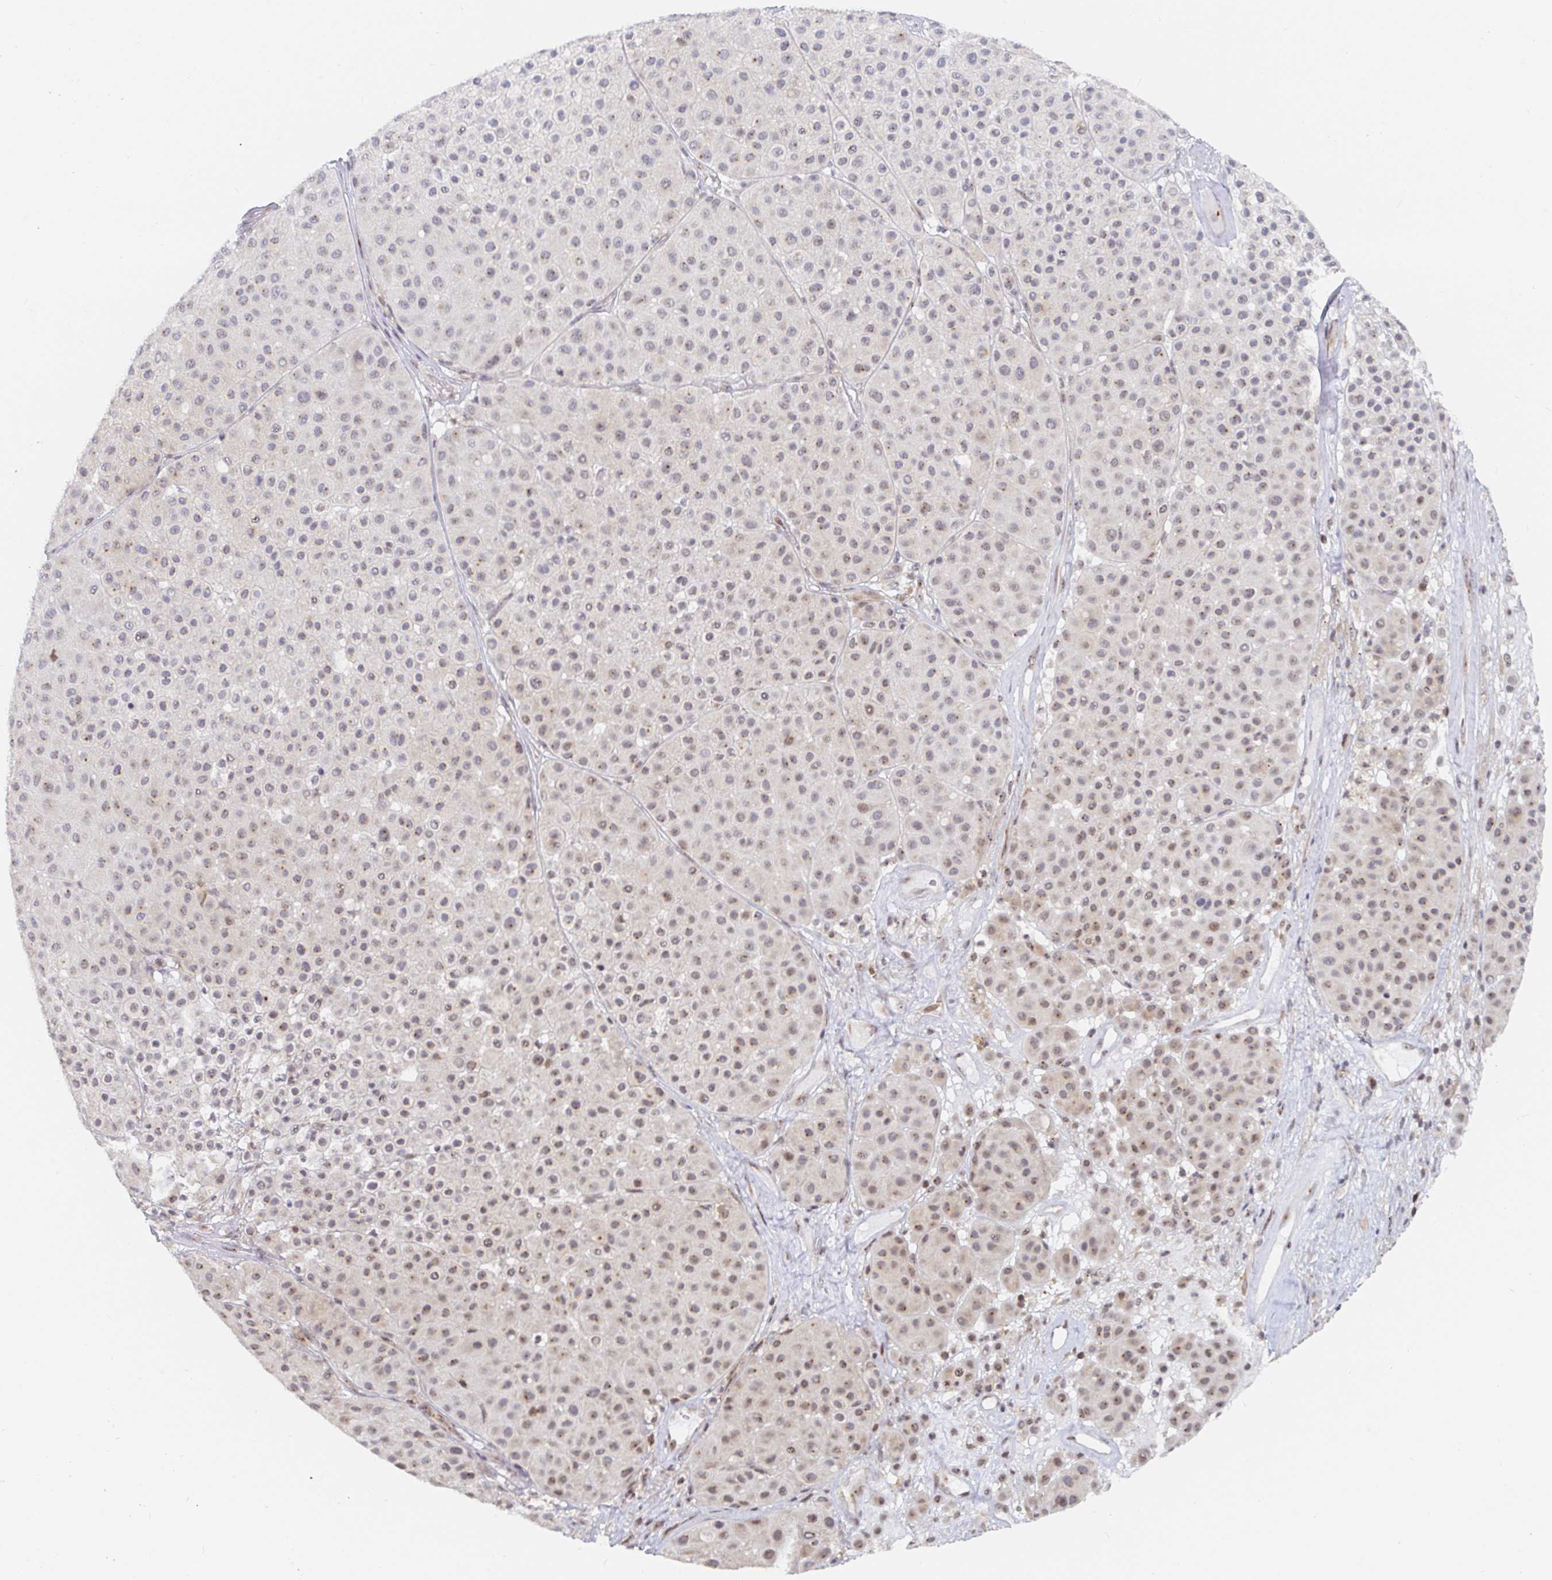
{"staining": {"intensity": "weak", "quantity": "25%-75%", "location": "nuclear"}, "tissue": "melanoma", "cell_type": "Tumor cells", "image_type": "cancer", "snomed": [{"axis": "morphology", "description": "Malignant melanoma, Metastatic site"}, {"axis": "topography", "description": "Smooth muscle"}], "caption": "DAB immunohistochemical staining of human malignant melanoma (metastatic site) reveals weak nuclear protein expression in about 25%-75% of tumor cells.", "gene": "CHD2", "patient": {"sex": "male", "age": 41}}